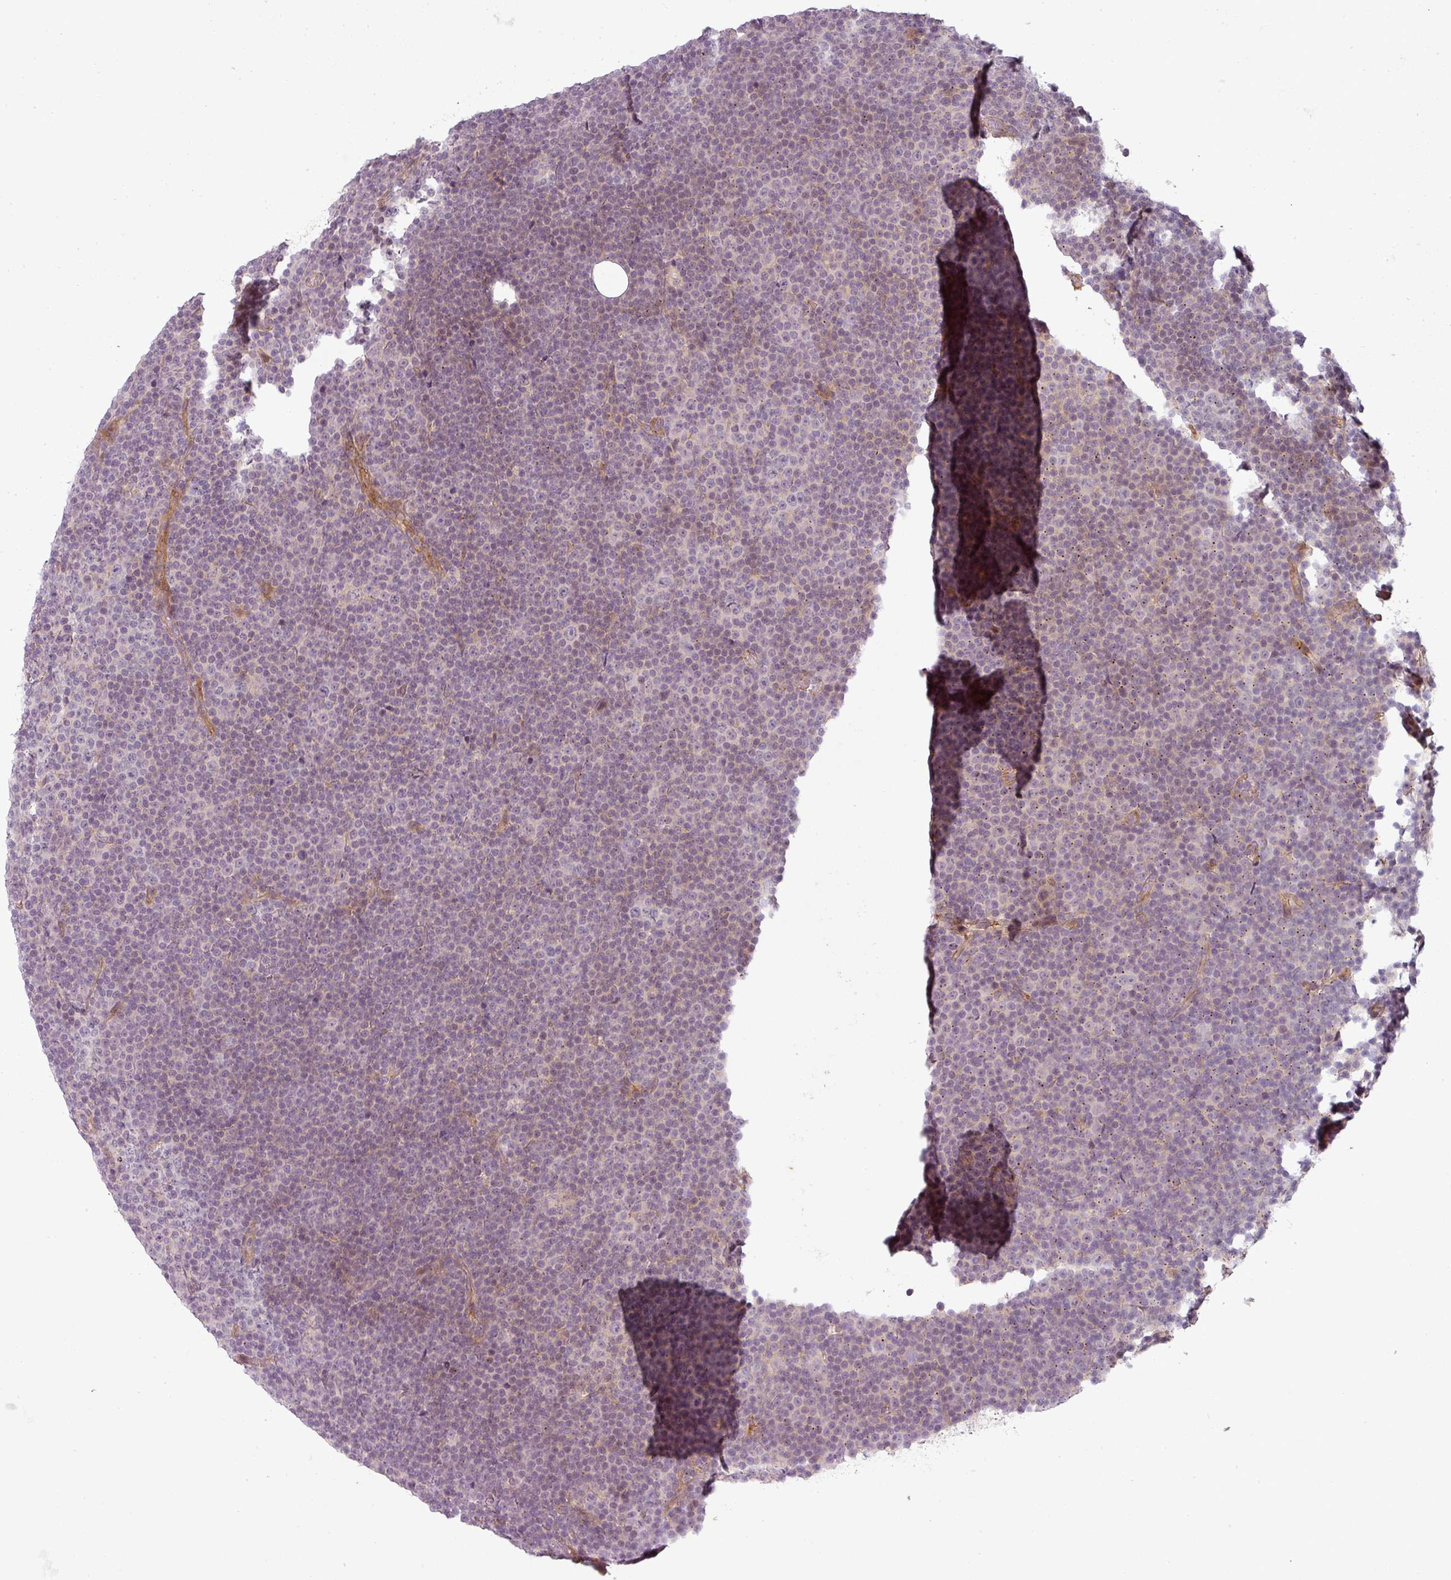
{"staining": {"intensity": "negative", "quantity": "none", "location": "none"}, "tissue": "lymphoma", "cell_type": "Tumor cells", "image_type": "cancer", "snomed": [{"axis": "morphology", "description": "Malignant lymphoma, non-Hodgkin's type, Low grade"}, {"axis": "topography", "description": "Lymph node"}], "caption": "Human malignant lymphoma, non-Hodgkin's type (low-grade) stained for a protein using immunohistochemistry (IHC) shows no staining in tumor cells.", "gene": "SLC16A9", "patient": {"sex": "female", "age": 67}}